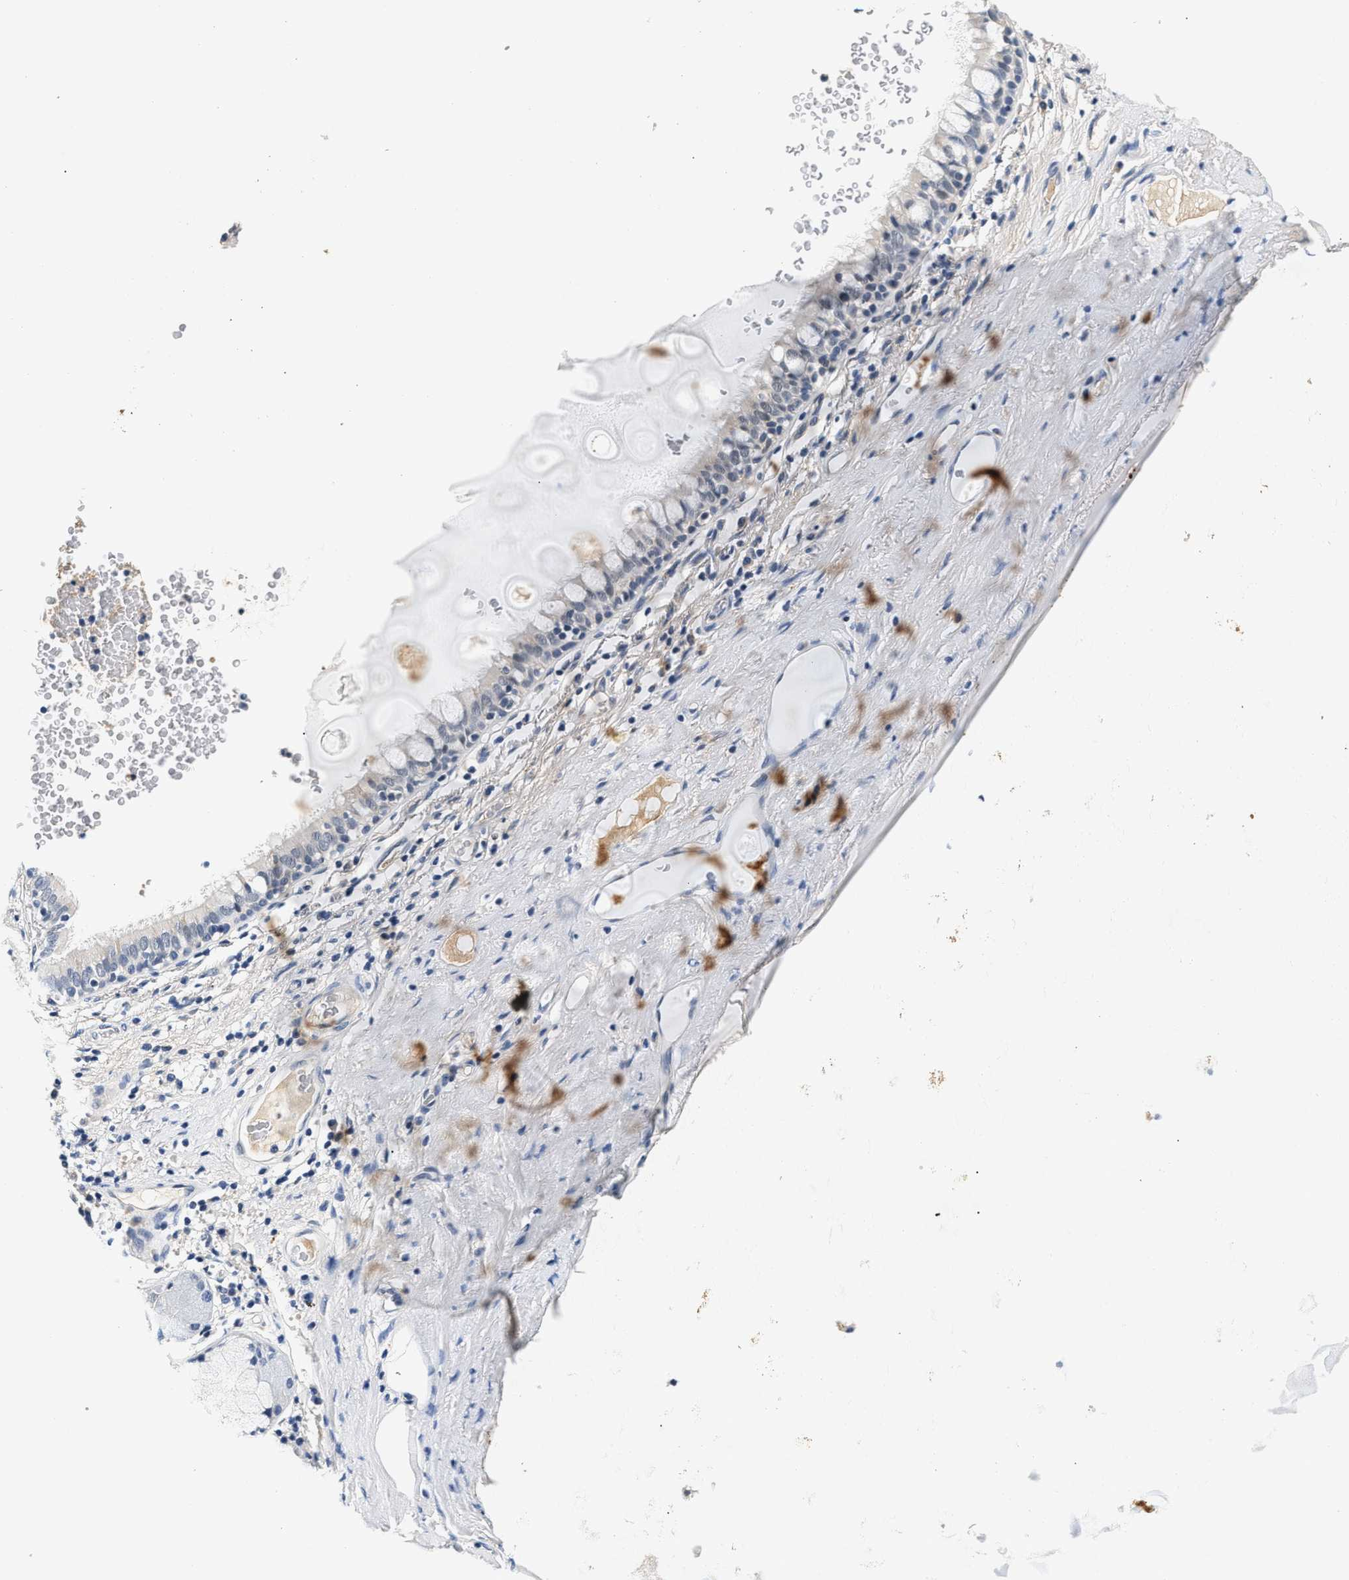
{"staining": {"intensity": "negative", "quantity": "none", "location": "none"}, "tissue": "bronchus", "cell_type": "Respiratory epithelial cells", "image_type": "normal", "snomed": [{"axis": "morphology", "description": "Normal tissue, NOS"}, {"axis": "morphology", "description": "Inflammation, NOS"}, {"axis": "topography", "description": "Cartilage tissue"}, {"axis": "topography", "description": "Bronchus"}], "caption": "Immunohistochemistry (IHC) of normal human bronchus shows no positivity in respiratory epithelial cells.", "gene": "MED22", "patient": {"sex": "male", "age": 77}}